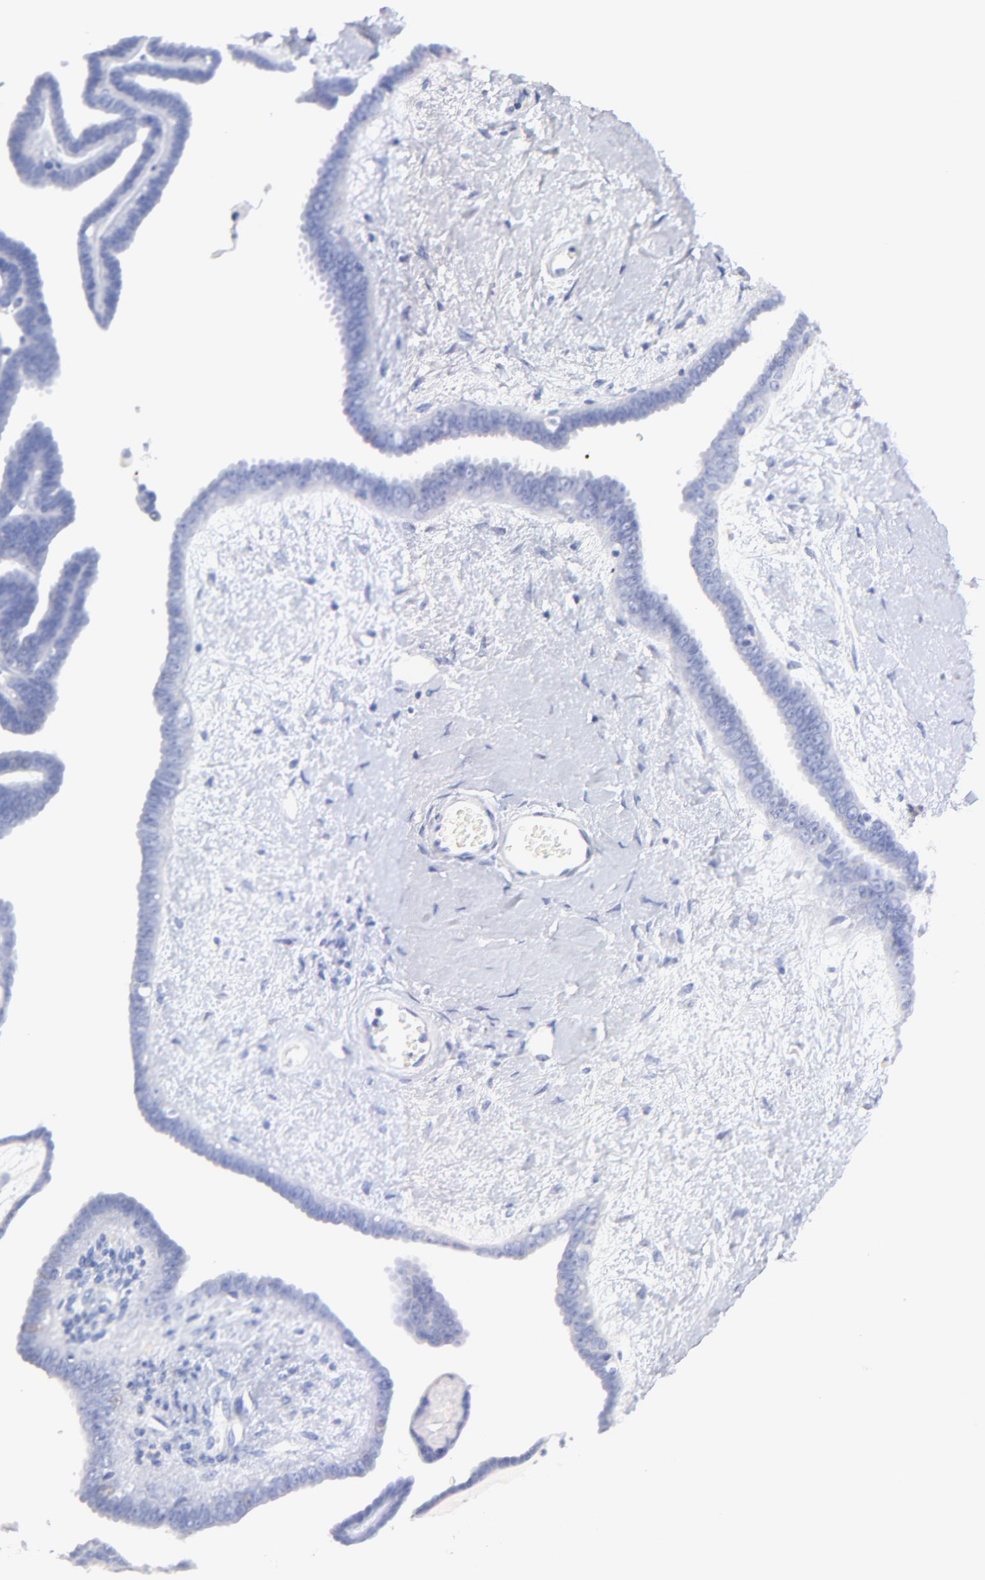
{"staining": {"intensity": "negative", "quantity": "none", "location": "none"}, "tissue": "ovarian cancer", "cell_type": "Tumor cells", "image_type": "cancer", "snomed": [{"axis": "morphology", "description": "Cystadenocarcinoma, serous, NOS"}, {"axis": "topography", "description": "Ovary"}], "caption": "A high-resolution histopathology image shows immunohistochemistry staining of ovarian serous cystadenocarcinoma, which demonstrates no significant staining in tumor cells.", "gene": "HORMAD2", "patient": {"sex": "female", "age": 71}}